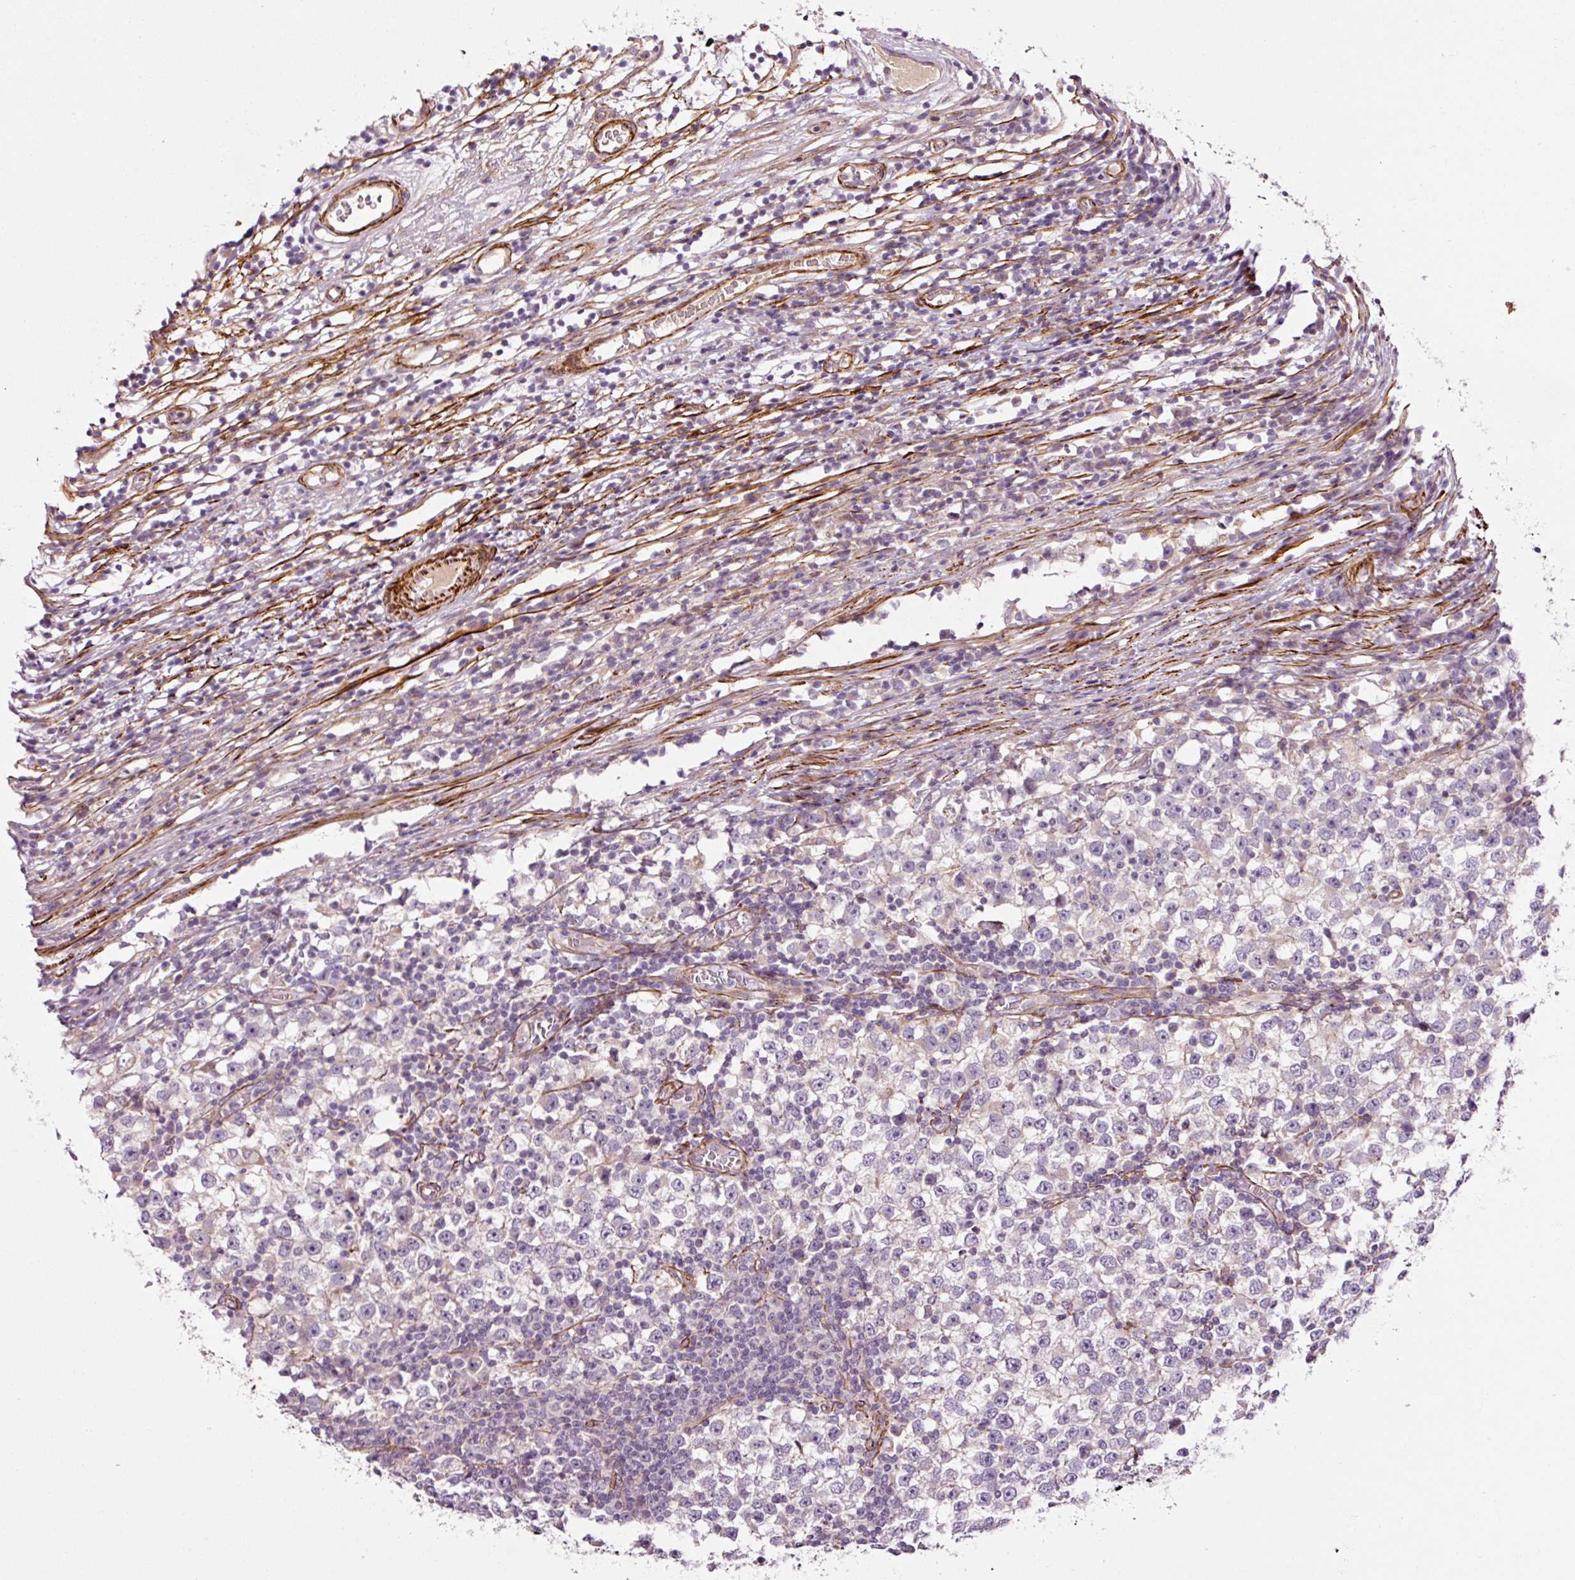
{"staining": {"intensity": "negative", "quantity": "none", "location": "none"}, "tissue": "testis cancer", "cell_type": "Tumor cells", "image_type": "cancer", "snomed": [{"axis": "morphology", "description": "Seminoma, NOS"}, {"axis": "topography", "description": "Testis"}], "caption": "This is an immunohistochemistry (IHC) photomicrograph of human testis cancer (seminoma). There is no staining in tumor cells.", "gene": "ANKRD20A1", "patient": {"sex": "male", "age": 65}}